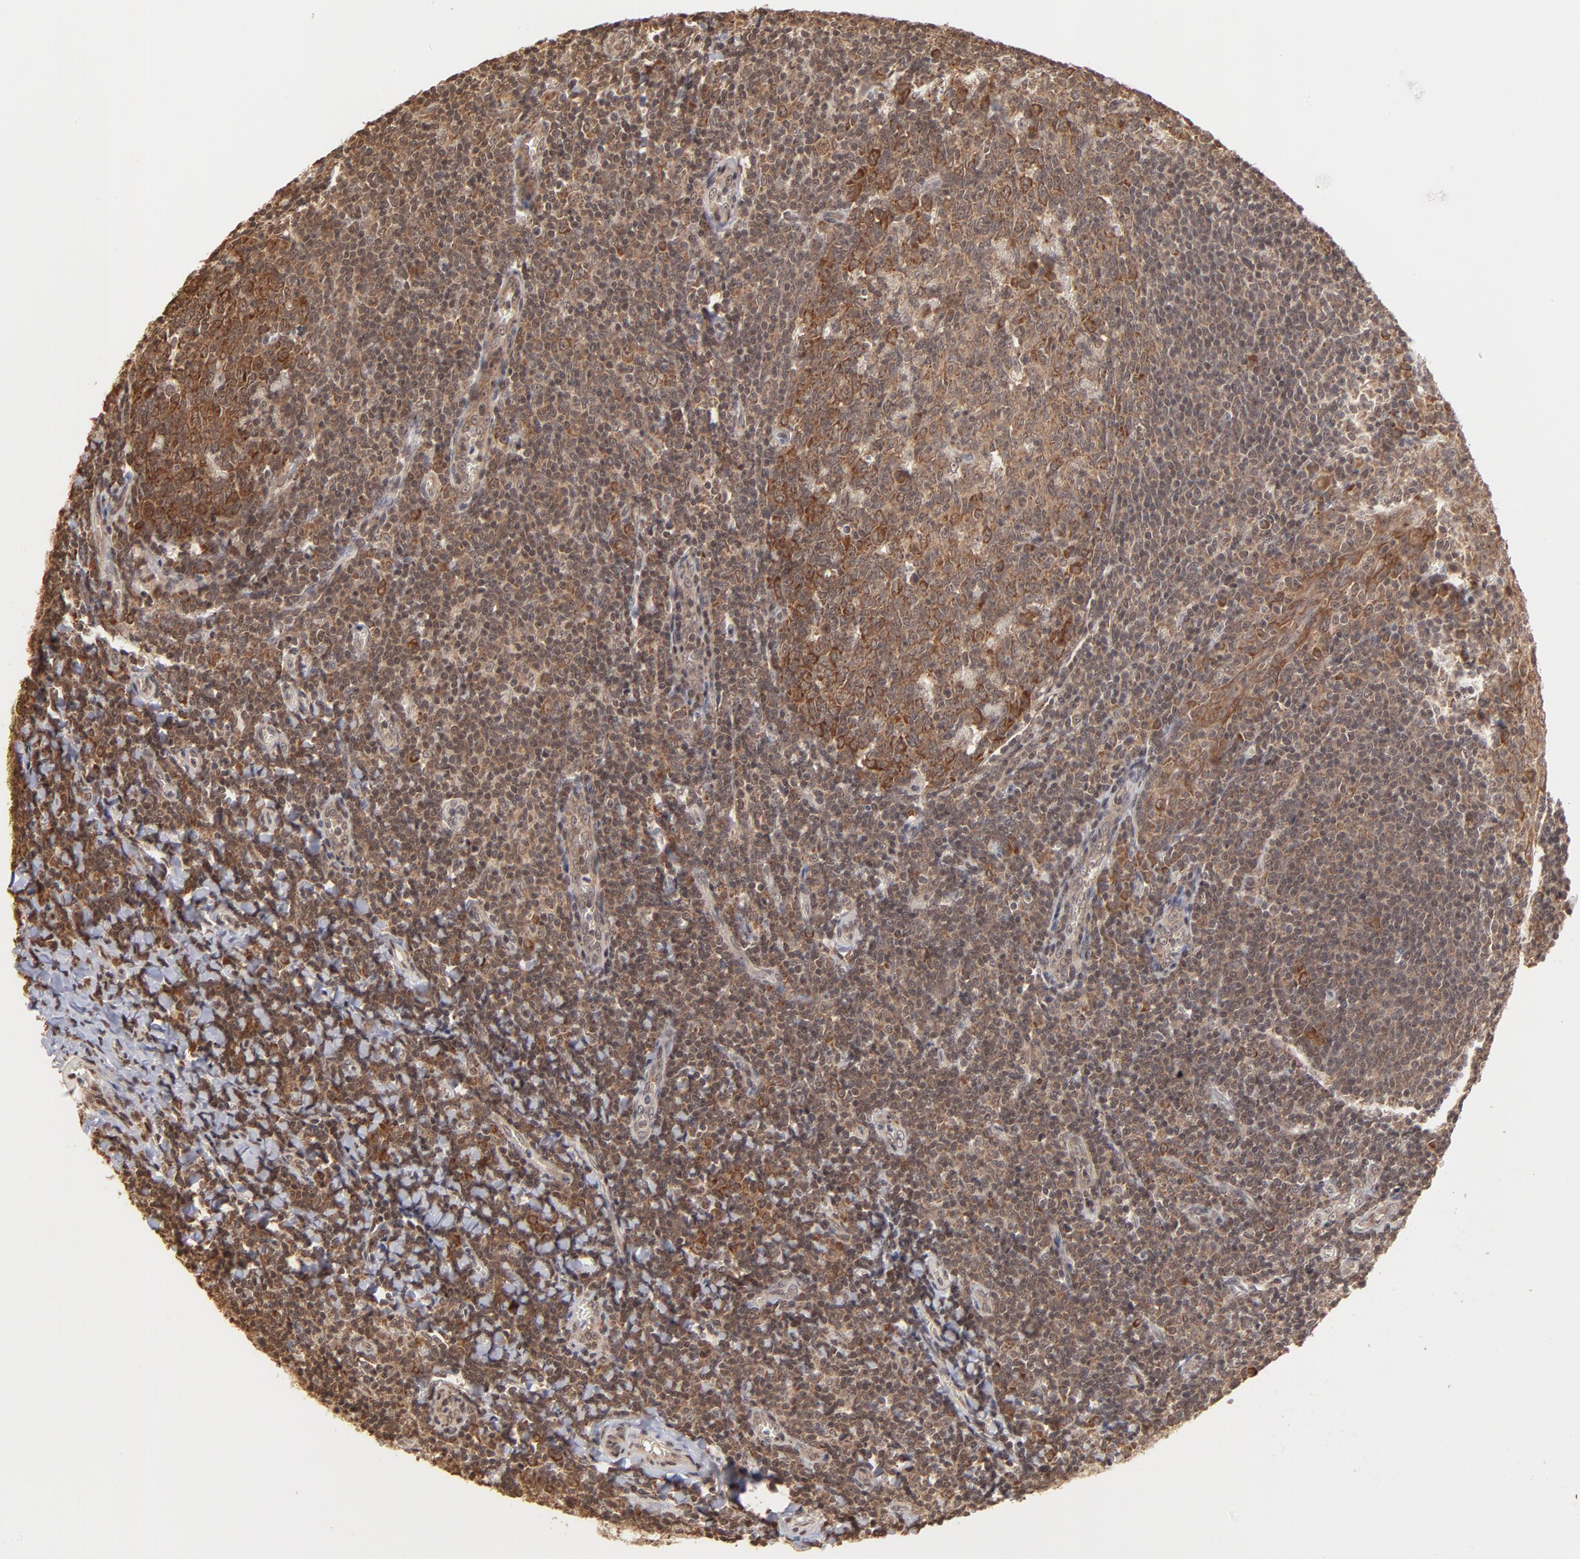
{"staining": {"intensity": "moderate", "quantity": "25%-75%", "location": "cytoplasmic/membranous"}, "tissue": "tonsil", "cell_type": "Germinal center cells", "image_type": "normal", "snomed": [{"axis": "morphology", "description": "Normal tissue, NOS"}, {"axis": "topography", "description": "Tonsil"}], "caption": "Germinal center cells demonstrate medium levels of moderate cytoplasmic/membranous positivity in about 25%-75% of cells in normal tonsil.", "gene": "BRPF1", "patient": {"sex": "male", "age": 31}}